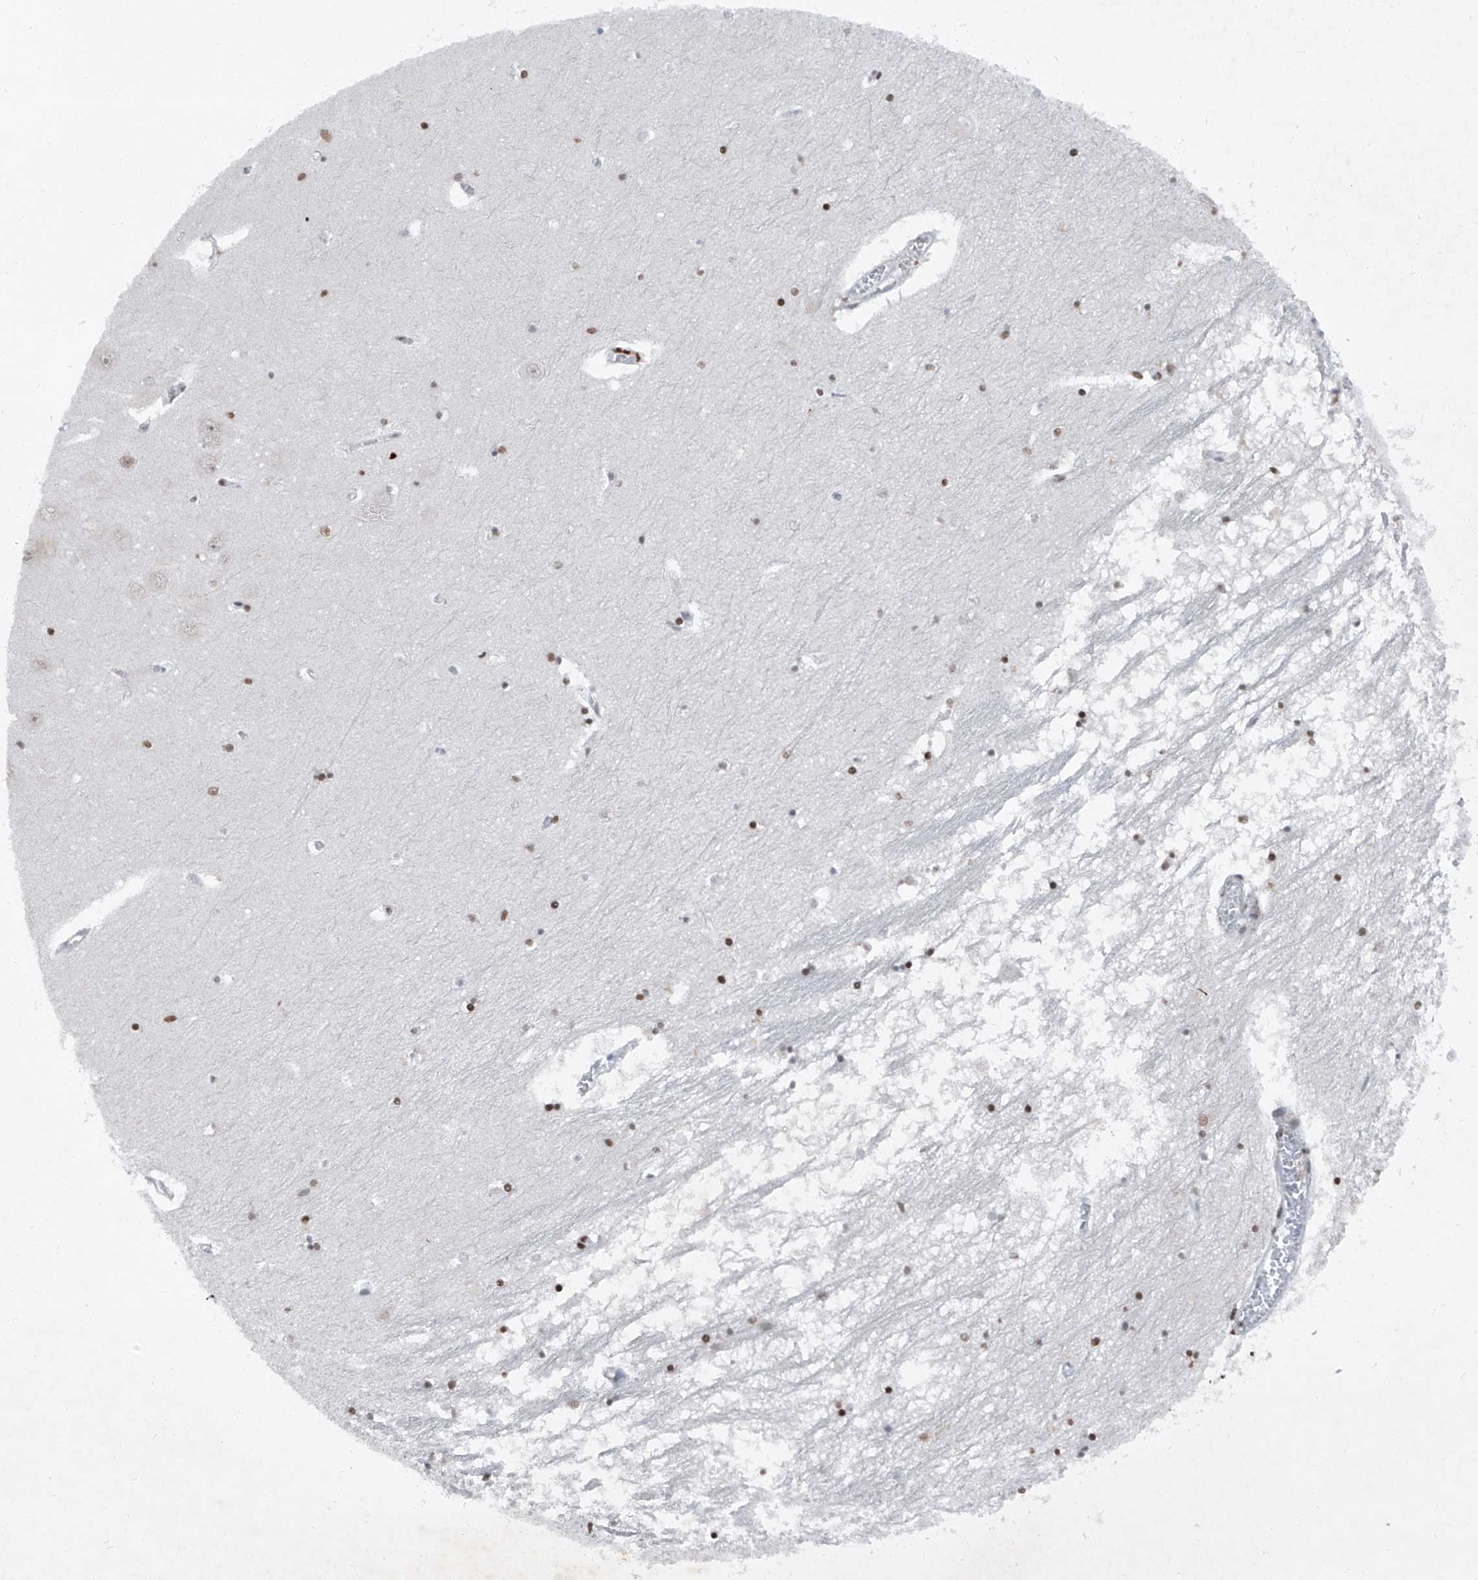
{"staining": {"intensity": "moderate", "quantity": ">75%", "location": "nuclear"}, "tissue": "hippocampus", "cell_type": "Glial cells", "image_type": "normal", "snomed": [{"axis": "morphology", "description": "Normal tissue, NOS"}, {"axis": "topography", "description": "Hippocampus"}], "caption": "This histopathology image displays immunohistochemistry staining of unremarkable hippocampus, with medium moderate nuclear positivity in about >75% of glial cells.", "gene": "BMI1", "patient": {"sex": "male", "age": 70}}